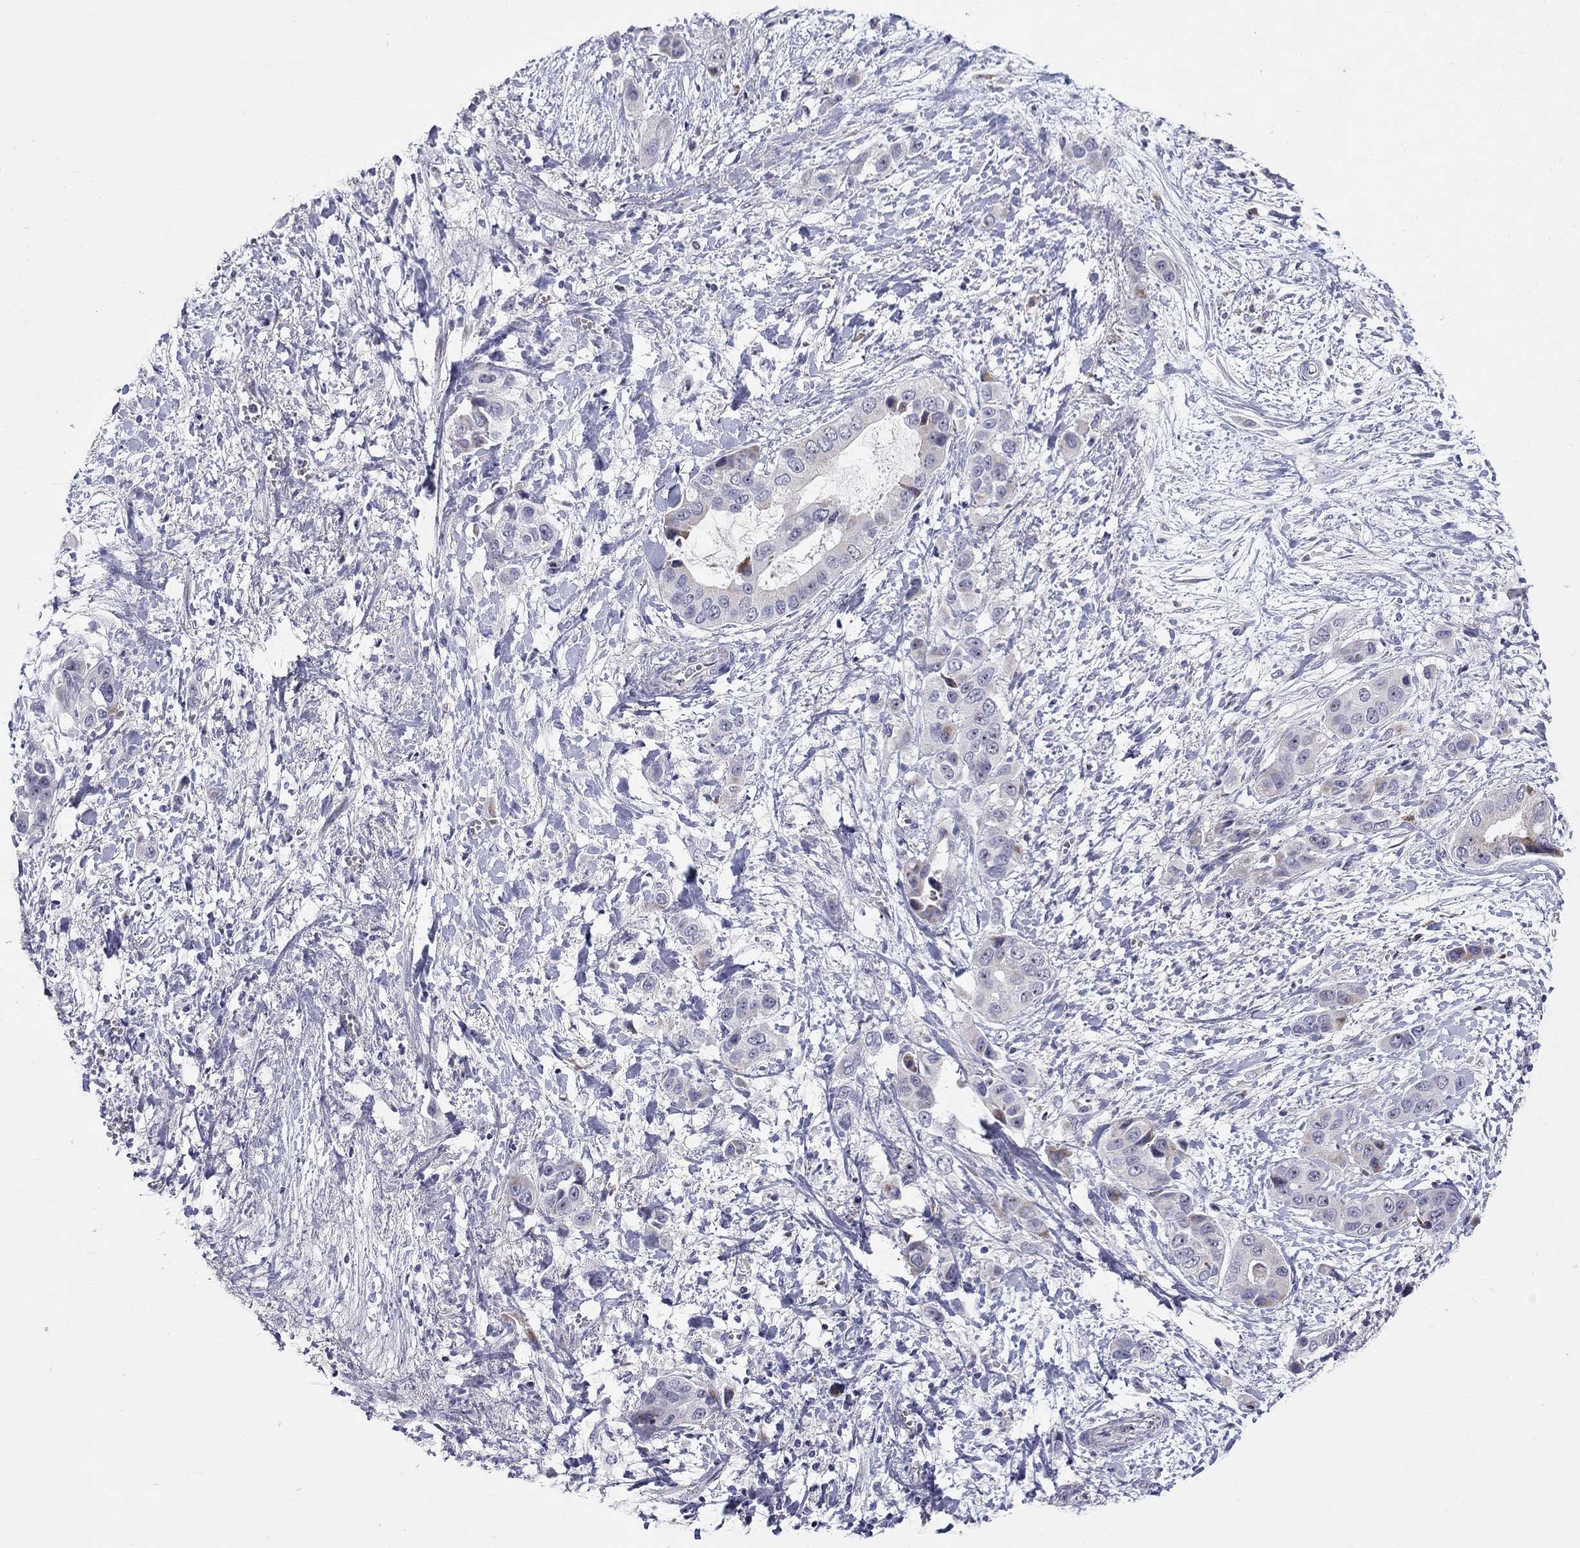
{"staining": {"intensity": "weak", "quantity": "<25%", "location": "cytoplasmic/membranous"}, "tissue": "liver cancer", "cell_type": "Tumor cells", "image_type": "cancer", "snomed": [{"axis": "morphology", "description": "Cholangiocarcinoma"}, {"axis": "topography", "description": "Liver"}], "caption": "The histopathology image shows no staining of tumor cells in liver cancer.", "gene": "HMX2", "patient": {"sex": "female", "age": 52}}